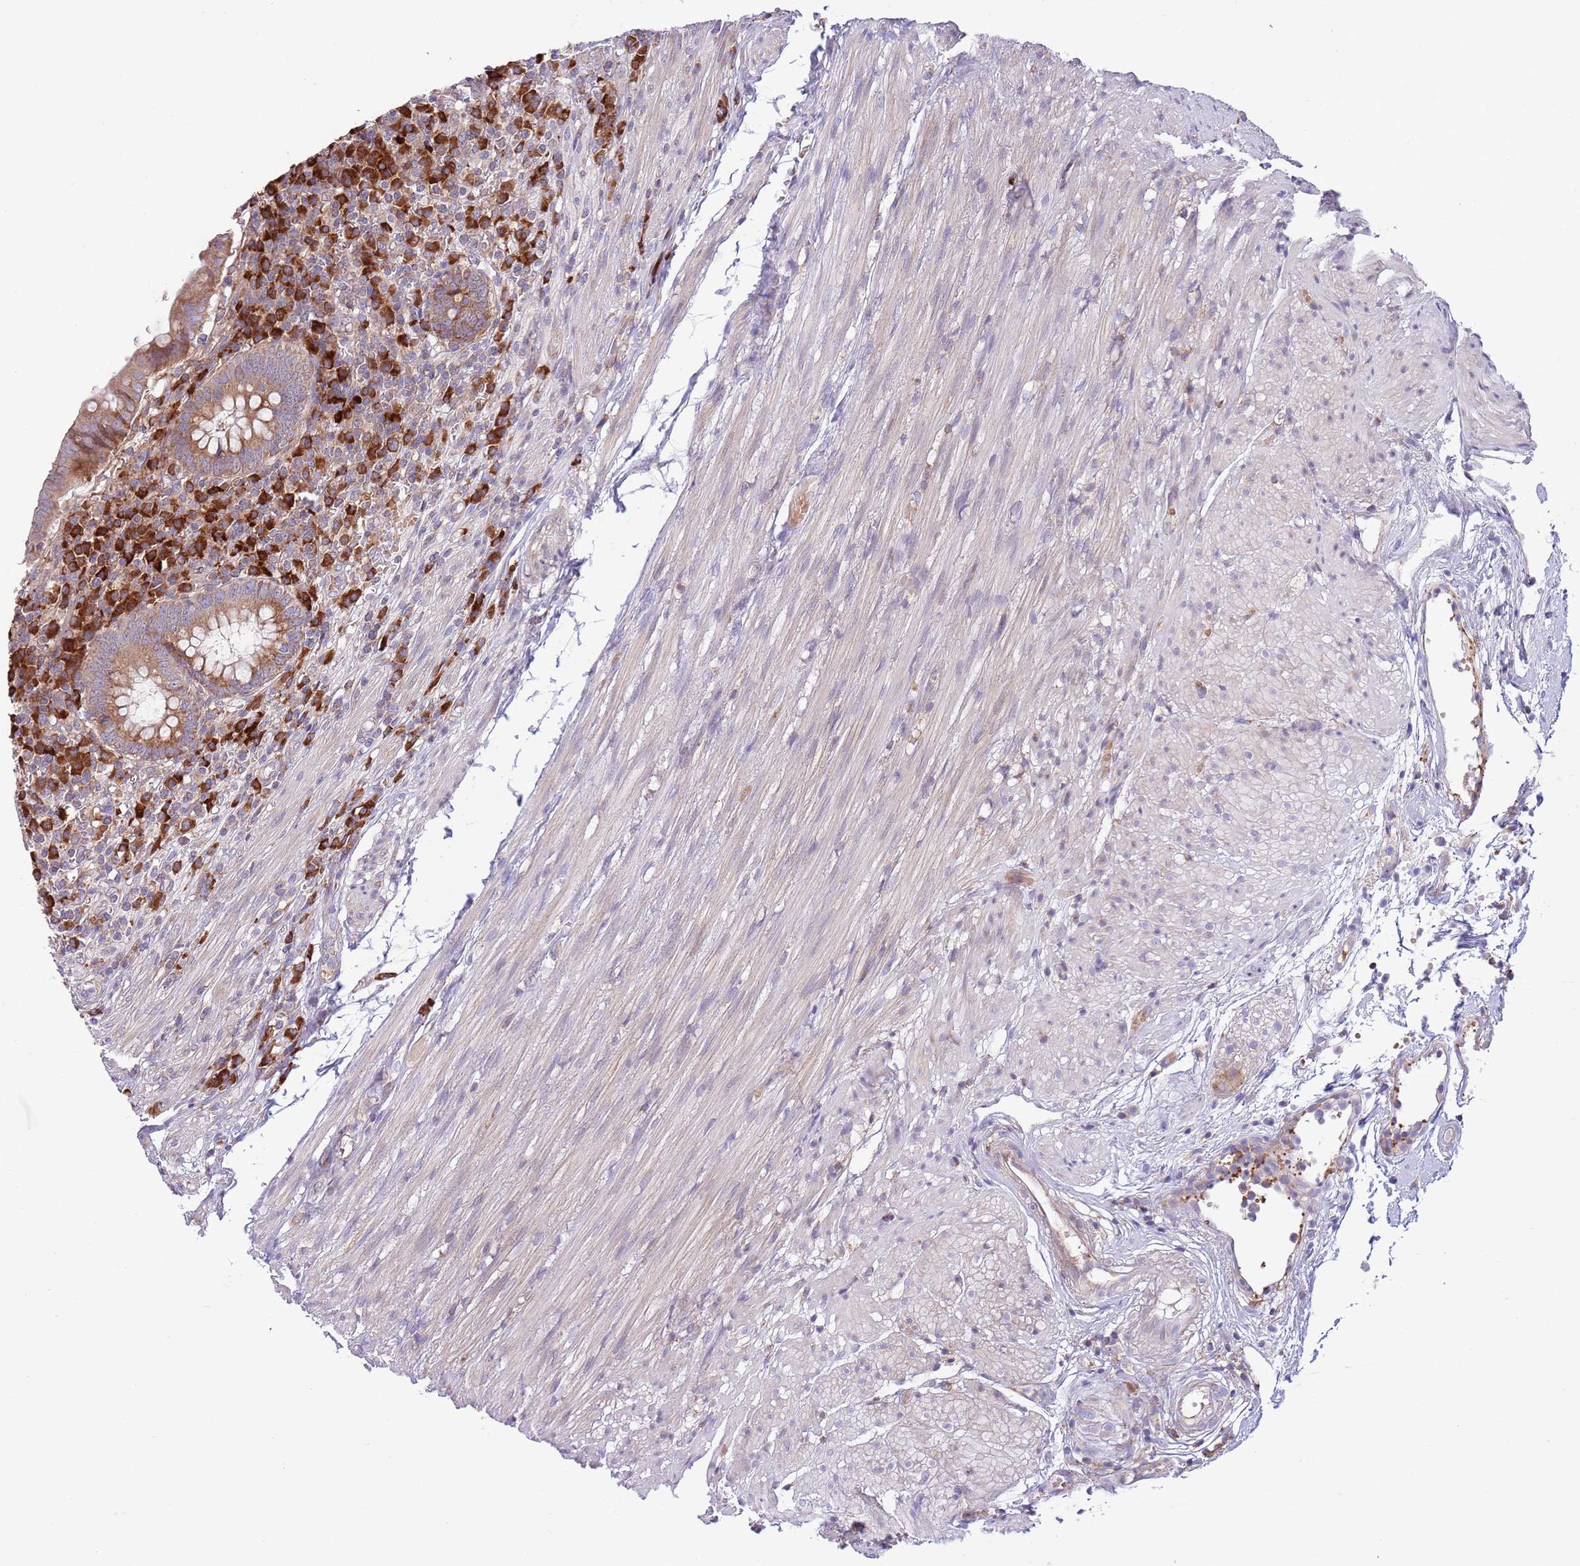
{"staining": {"intensity": "moderate", "quantity": ">75%", "location": "cytoplasmic/membranous"}, "tissue": "appendix", "cell_type": "Glandular cells", "image_type": "normal", "snomed": [{"axis": "morphology", "description": "Normal tissue, NOS"}, {"axis": "topography", "description": "Appendix"}], "caption": "Appendix stained with immunohistochemistry shows moderate cytoplasmic/membranous staining in approximately >75% of glandular cells.", "gene": "DAND5", "patient": {"sex": "male", "age": 83}}